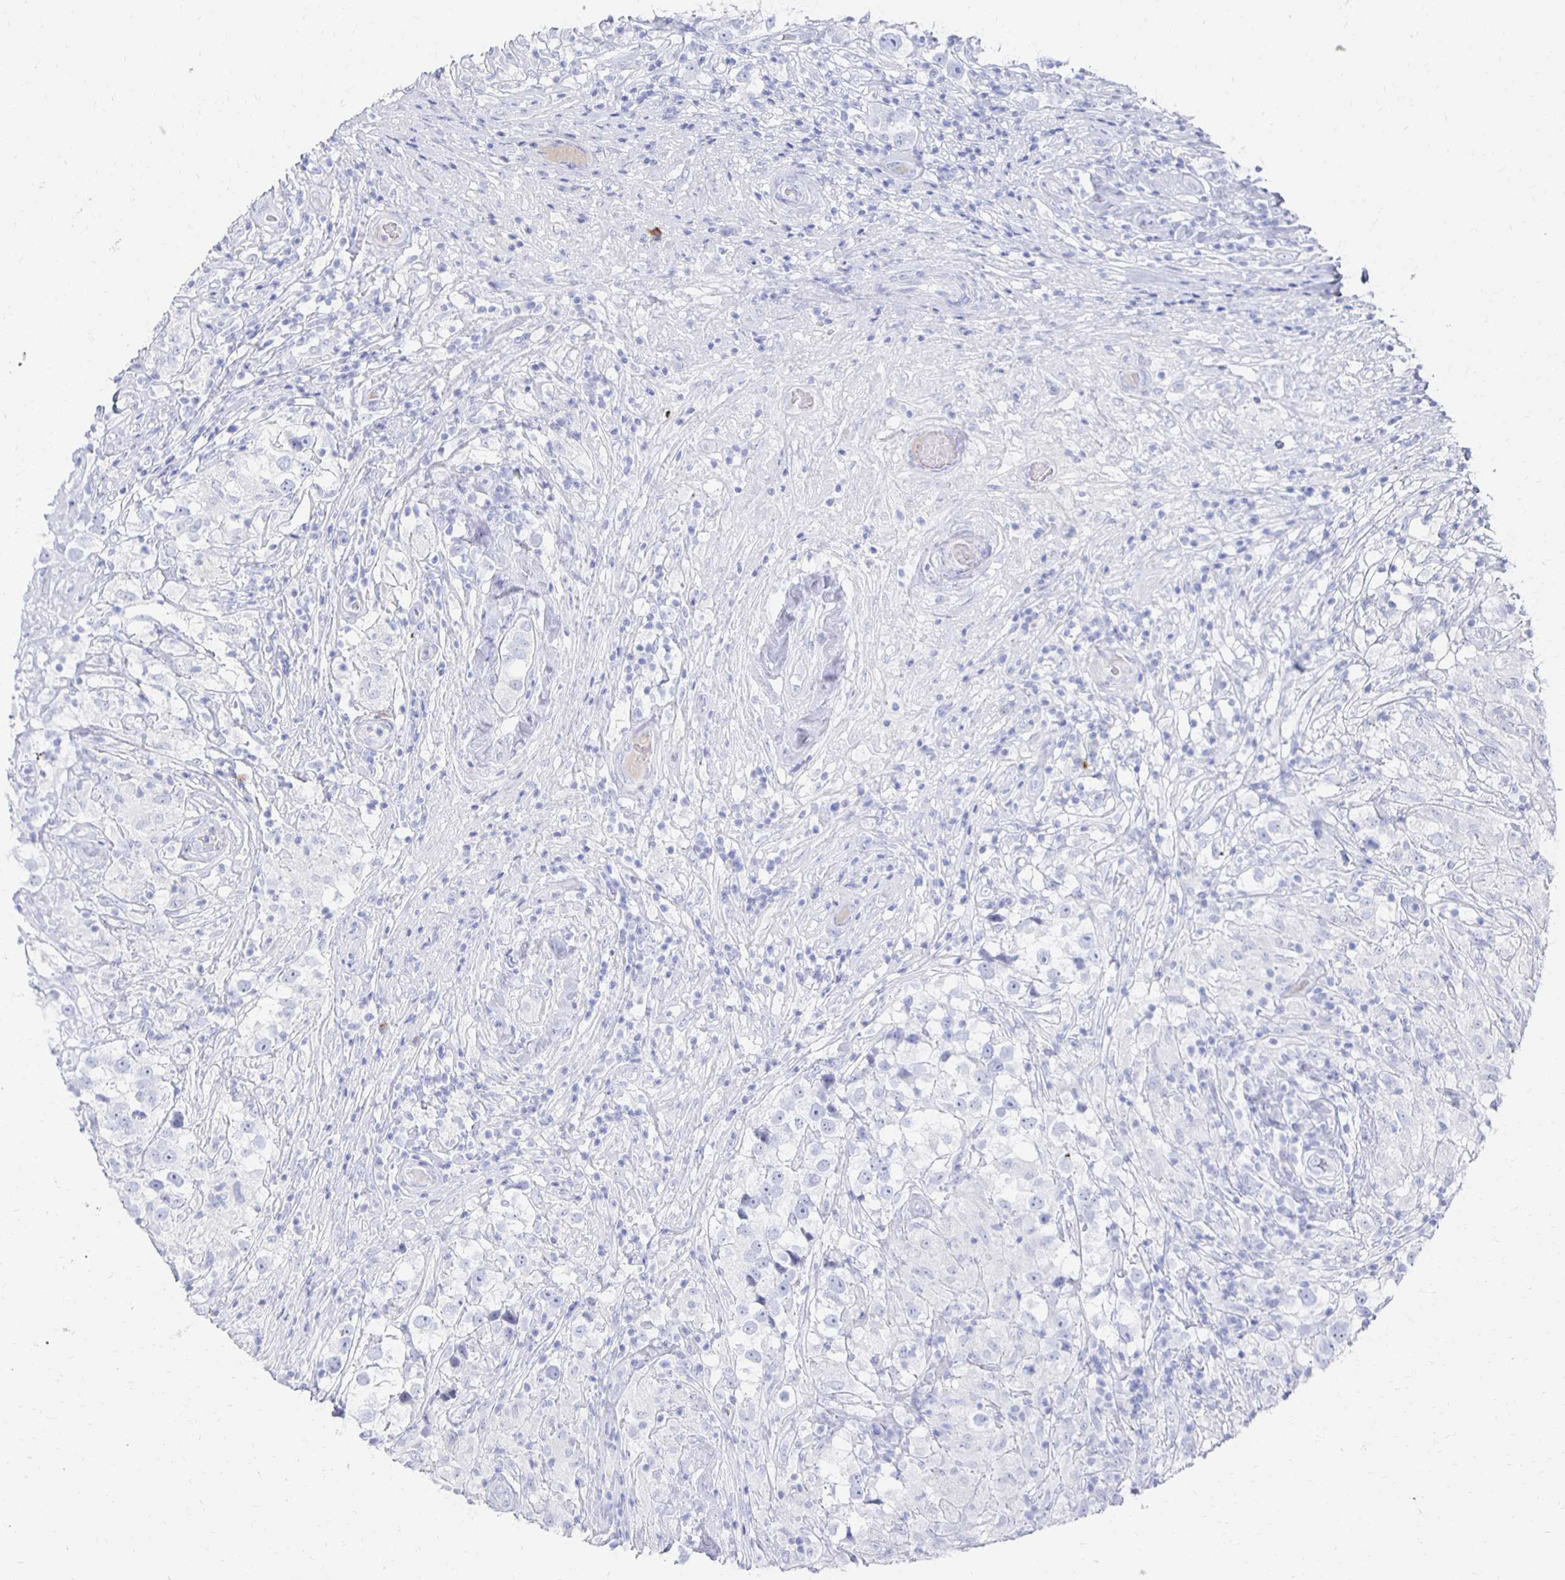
{"staining": {"intensity": "negative", "quantity": "none", "location": "none"}, "tissue": "testis cancer", "cell_type": "Tumor cells", "image_type": "cancer", "snomed": [{"axis": "morphology", "description": "Seminoma, NOS"}, {"axis": "topography", "description": "Testis"}], "caption": "DAB immunohistochemical staining of human testis cancer displays no significant positivity in tumor cells. (Brightfield microscopy of DAB immunohistochemistry at high magnification).", "gene": "PRDM7", "patient": {"sex": "male", "age": 46}}